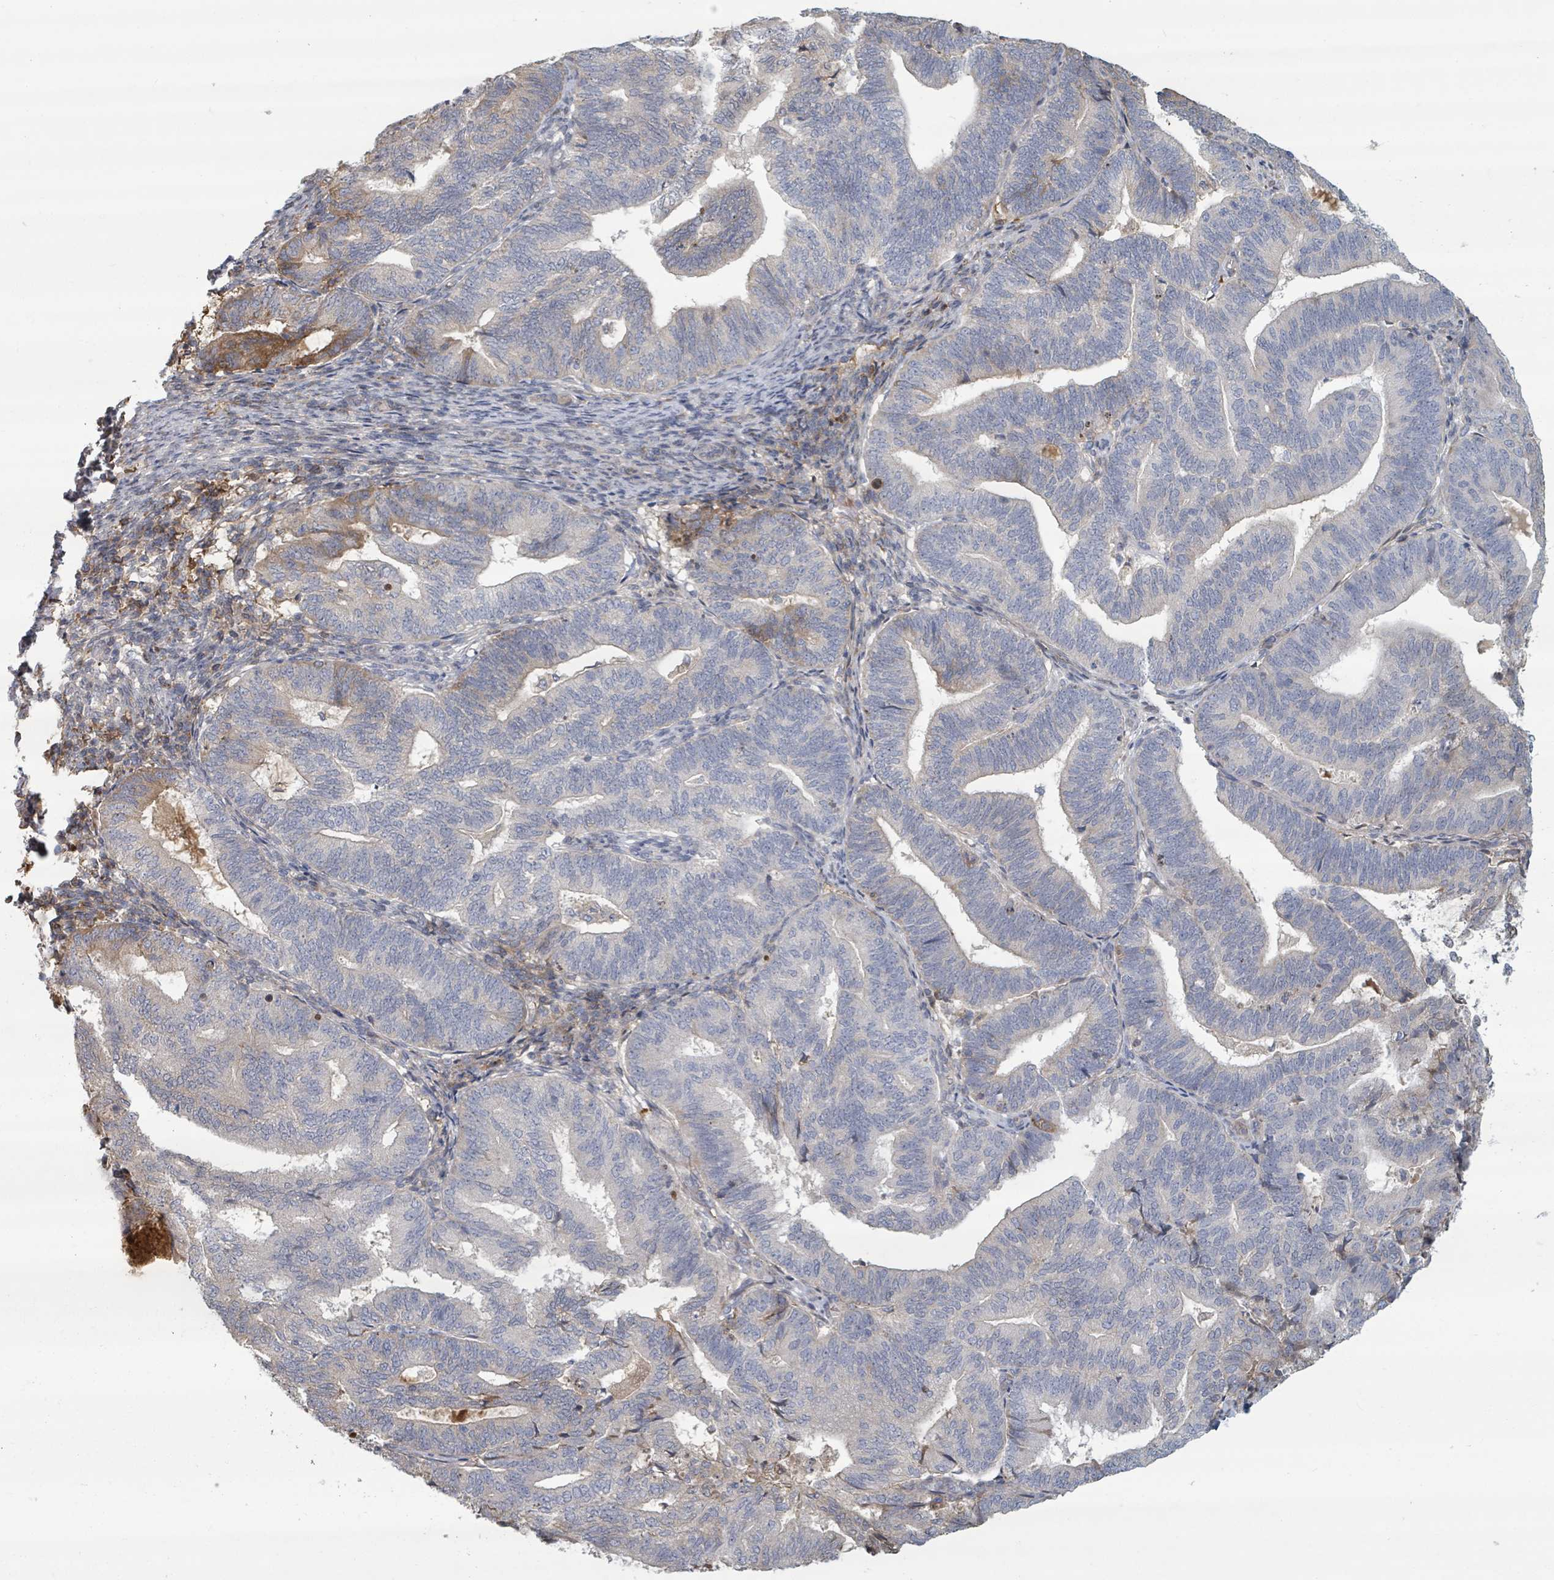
{"staining": {"intensity": "moderate", "quantity": "<25%", "location": "cytoplasmic/membranous"}, "tissue": "endometrial cancer", "cell_type": "Tumor cells", "image_type": "cancer", "snomed": [{"axis": "morphology", "description": "Adenocarcinoma, NOS"}, {"axis": "topography", "description": "Endometrium"}], "caption": "Immunohistochemistry micrograph of neoplastic tissue: adenocarcinoma (endometrial) stained using IHC demonstrates low levels of moderate protein expression localized specifically in the cytoplasmic/membranous of tumor cells, appearing as a cytoplasmic/membranous brown color.", "gene": "GABBR1", "patient": {"sex": "female", "age": 70}}